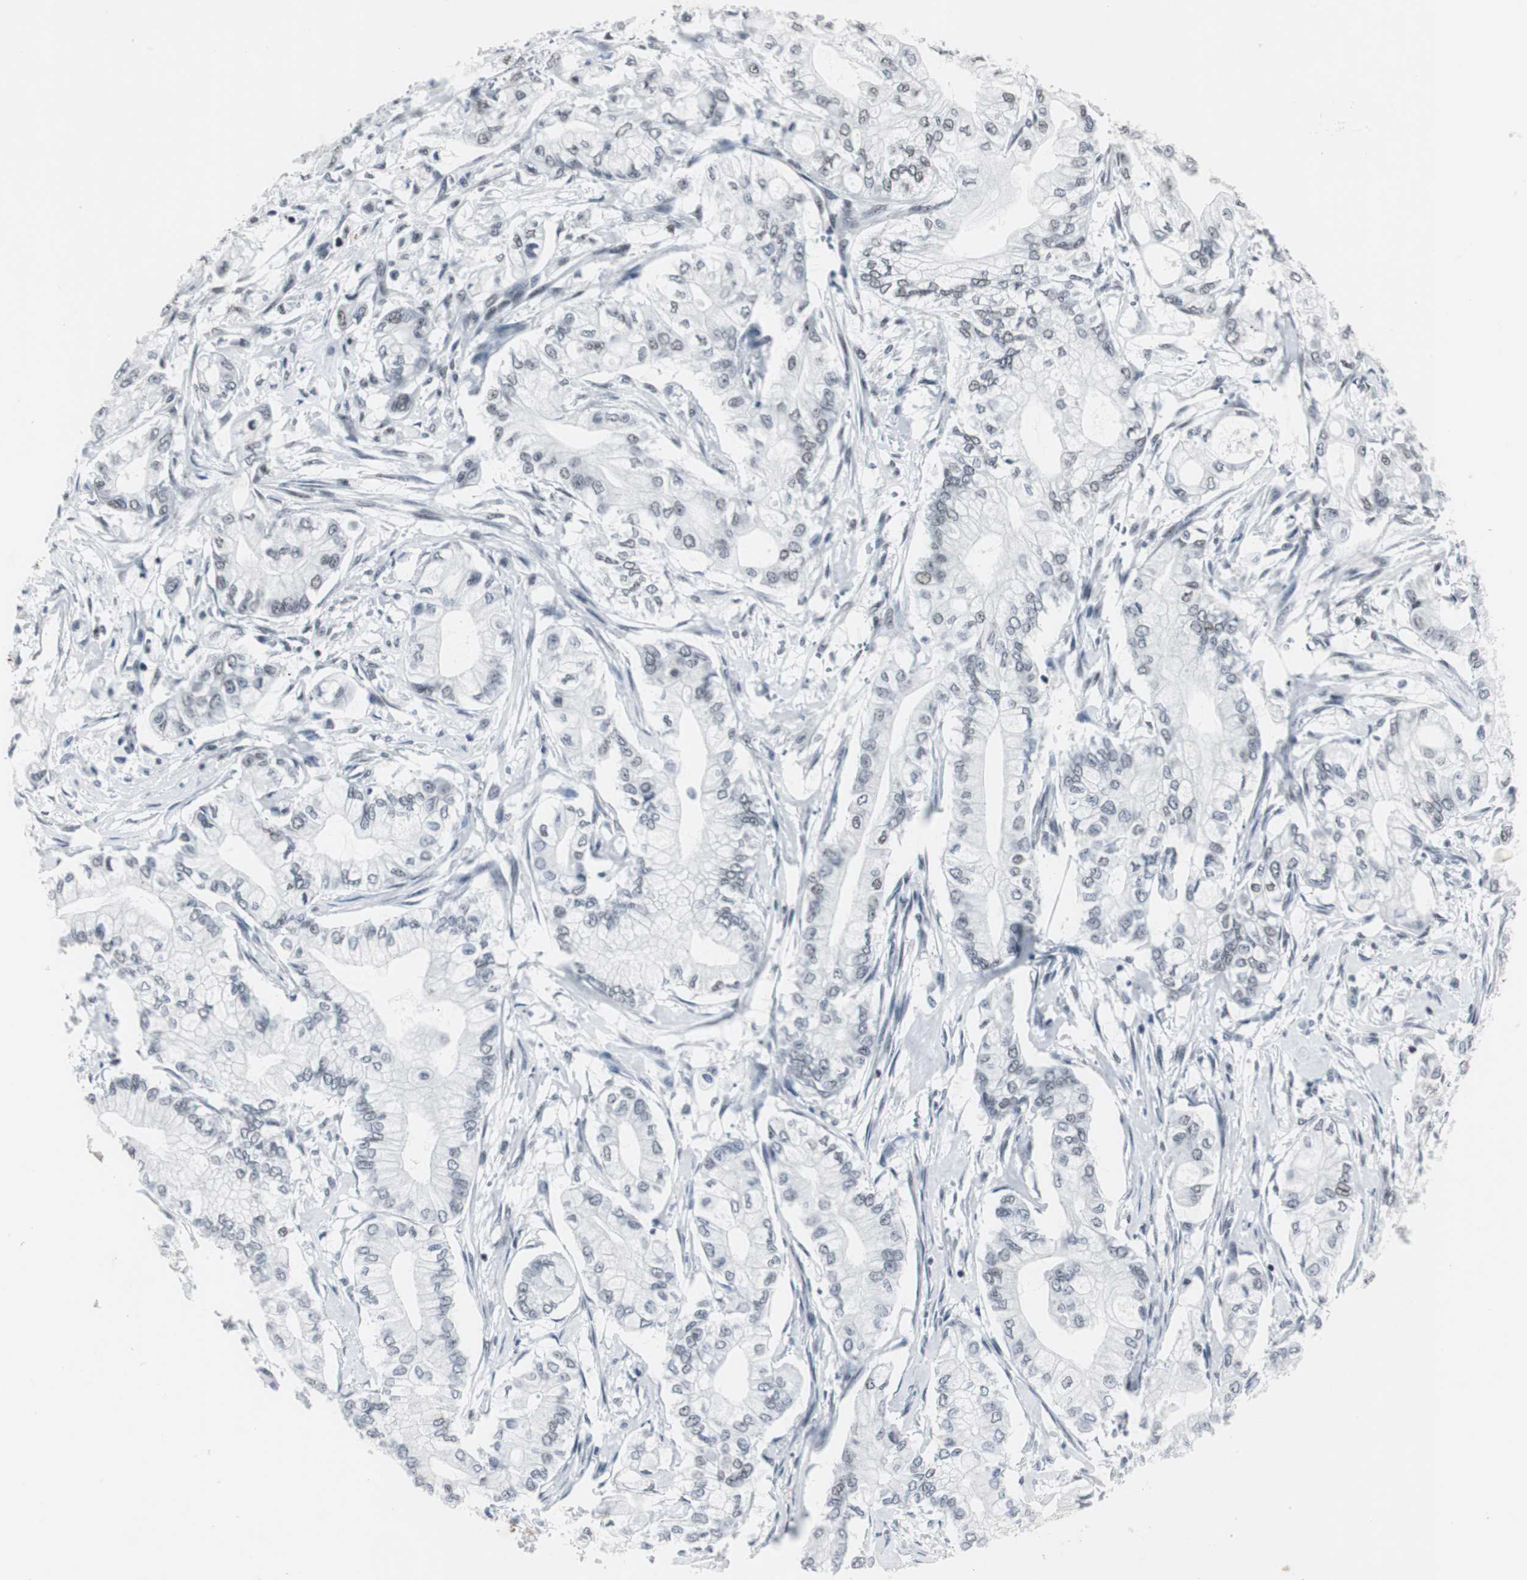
{"staining": {"intensity": "negative", "quantity": "none", "location": "none"}, "tissue": "pancreatic cancer", "cell_type": "Tumor cells", "image_type": "cancer", "snomed": [{"axis": "morphology", "description": "Adenocarcinoma, NOS"}, {"axis": "topography", "description": "Pancreas"}], "caption": "Immunohistochemical staining of human pancreatic cancer demonstrates no significant staining in tumor cells.", "gene": "RAD9A", "patient": {"sex": "male", "age": 70}}